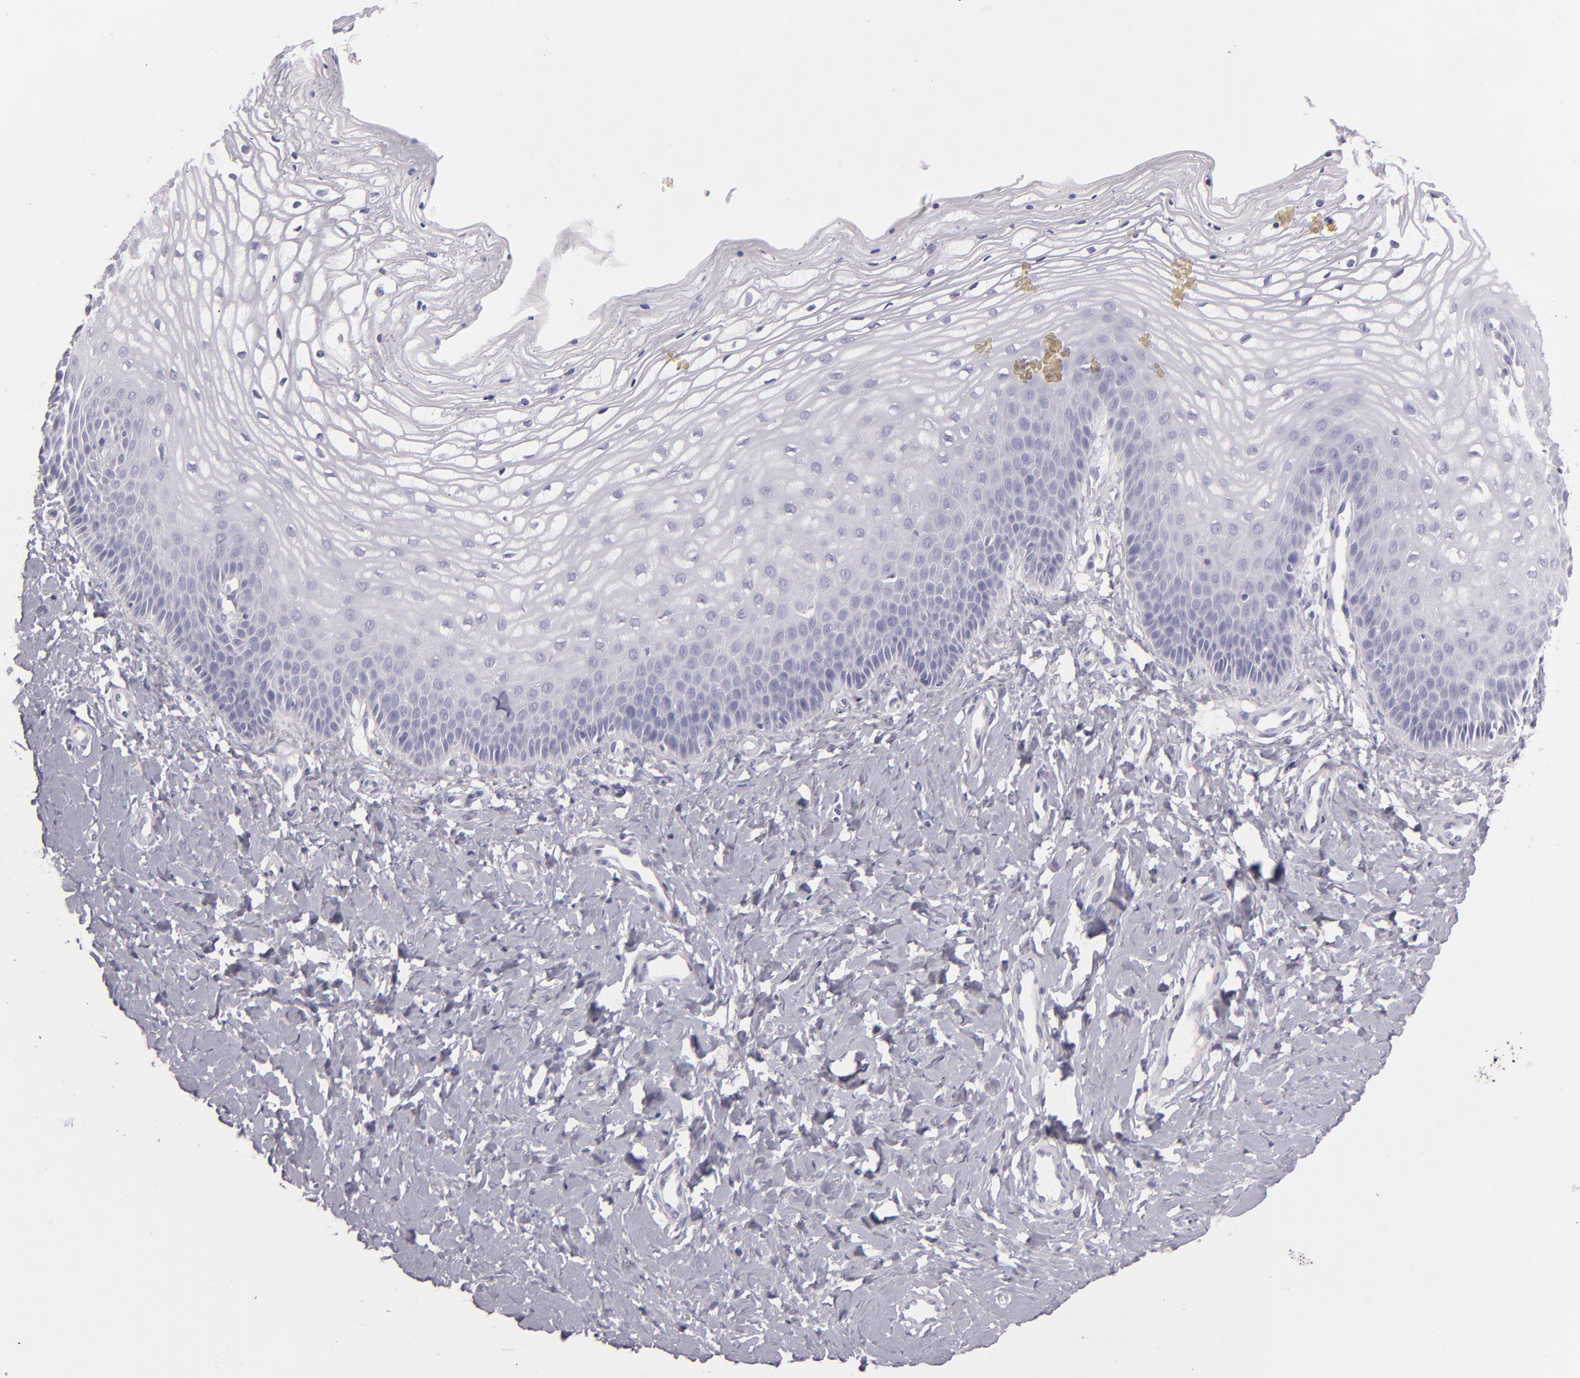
{"staining": {"intensity": "negative", "quantity": "none", "location": "none"}, "tissue": "vagina", "cell_type": "Squamous epithelial cells", "image_type": "normal", "snomed": [{"axis": "morphology", "description": "Normal tissue, NOS"}, {"axis": "topography", "description": "Vagina"}], "caption": "This is a photomicrograph of IHC staining of normal vagina, which shows no staining in squamous epithelial cells. Brightfield microscopy of IHC stained with DAB (3,3'-diaminobenzidine) (brown) and hematoxylin (blue), captured at high magnification.", "gene": "FABP1", "patient": {"sex": "female", "age": 68}}